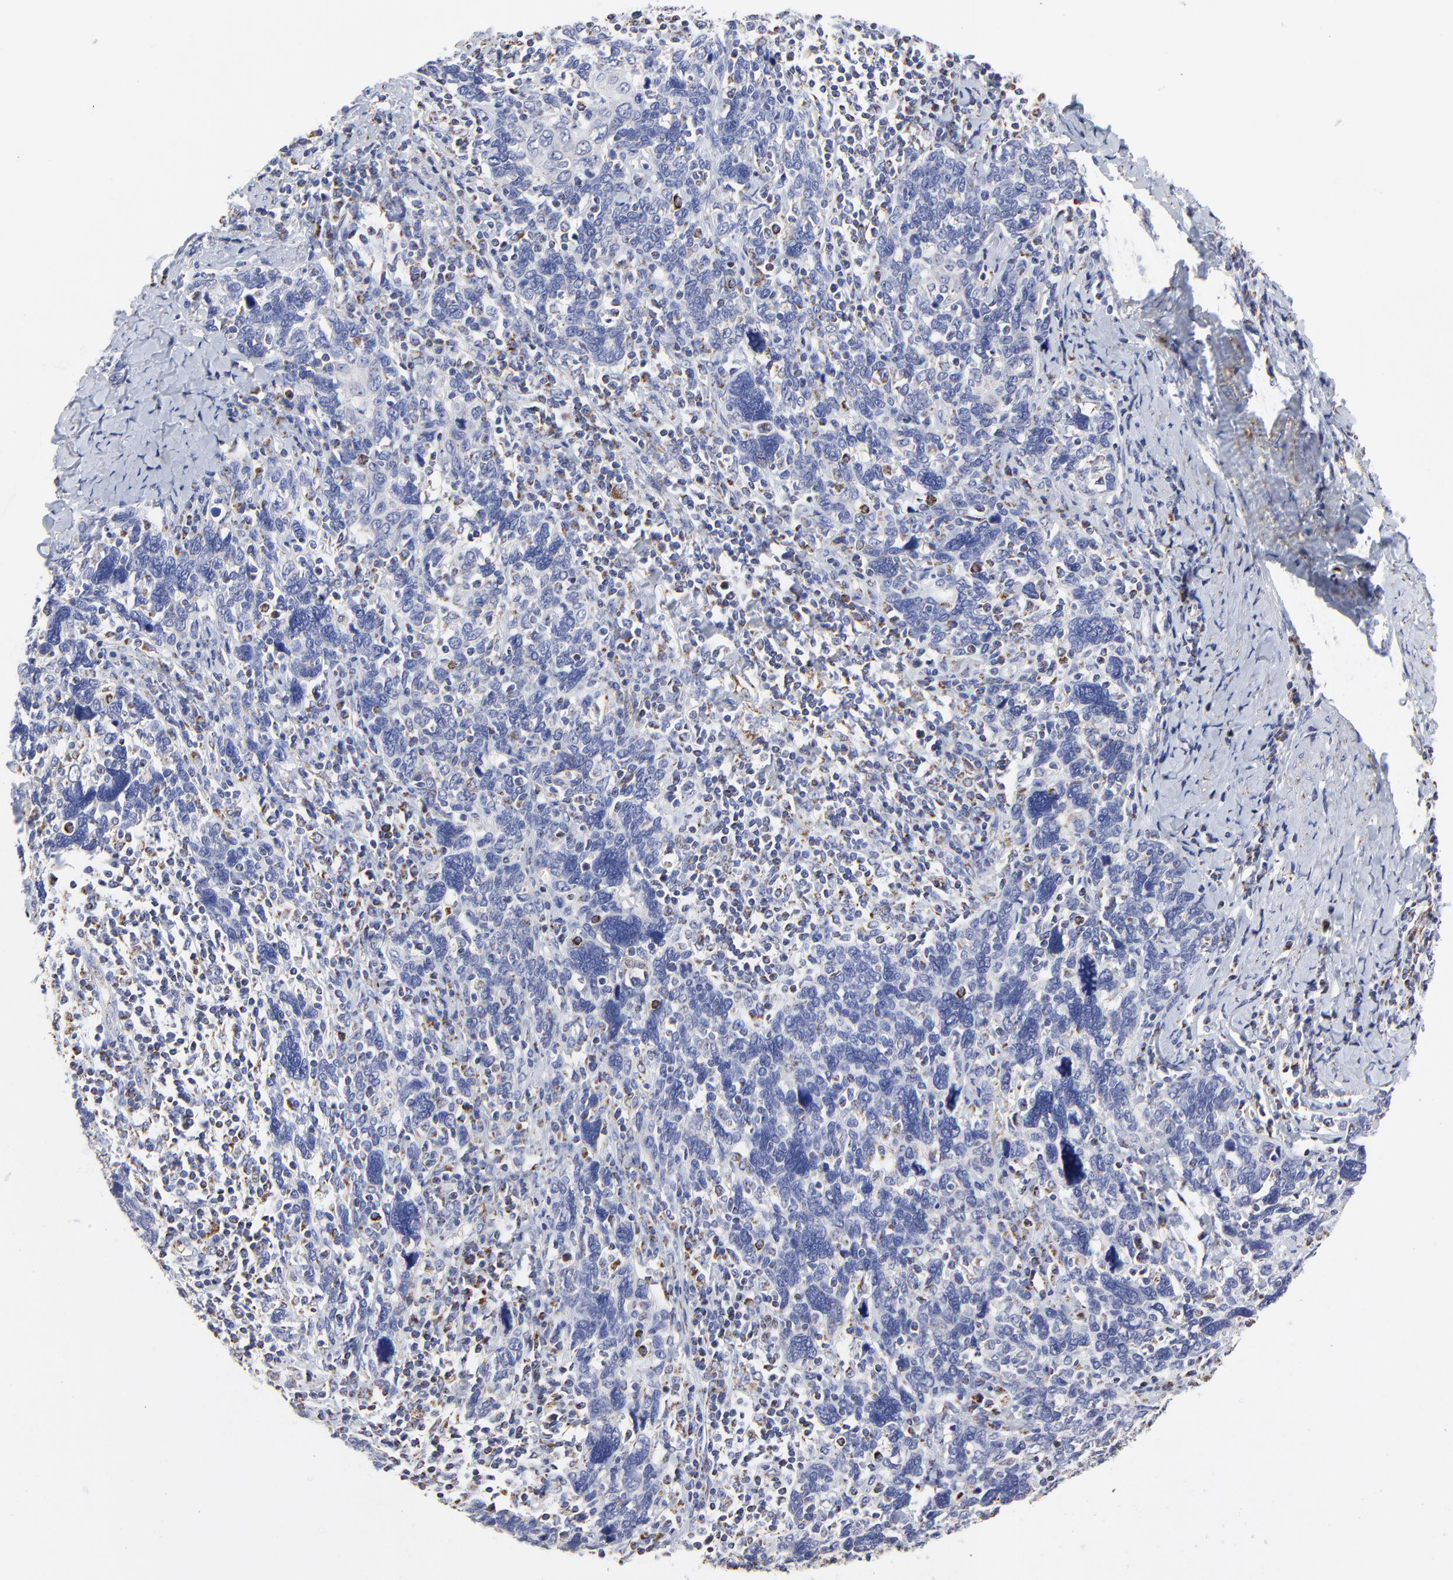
{"staining": {"intensity": "negative", "quantity": "none", "location": "none"}, "tissue": "cervical cancer", "cell_type": "Tumor cells", "image_type": "cancer", "snomed": [{"axis": "morphology", "description": "Squamous cell carcinoma, NOS"}, {"axis": "topography", "description": "Cervix"}], "caption": "The image shows no staining of tumor cells in cervical cancer (squamous cell carcinoma).", "gene": "PINK1", "patient": {"sex": "female", "age": 41}}